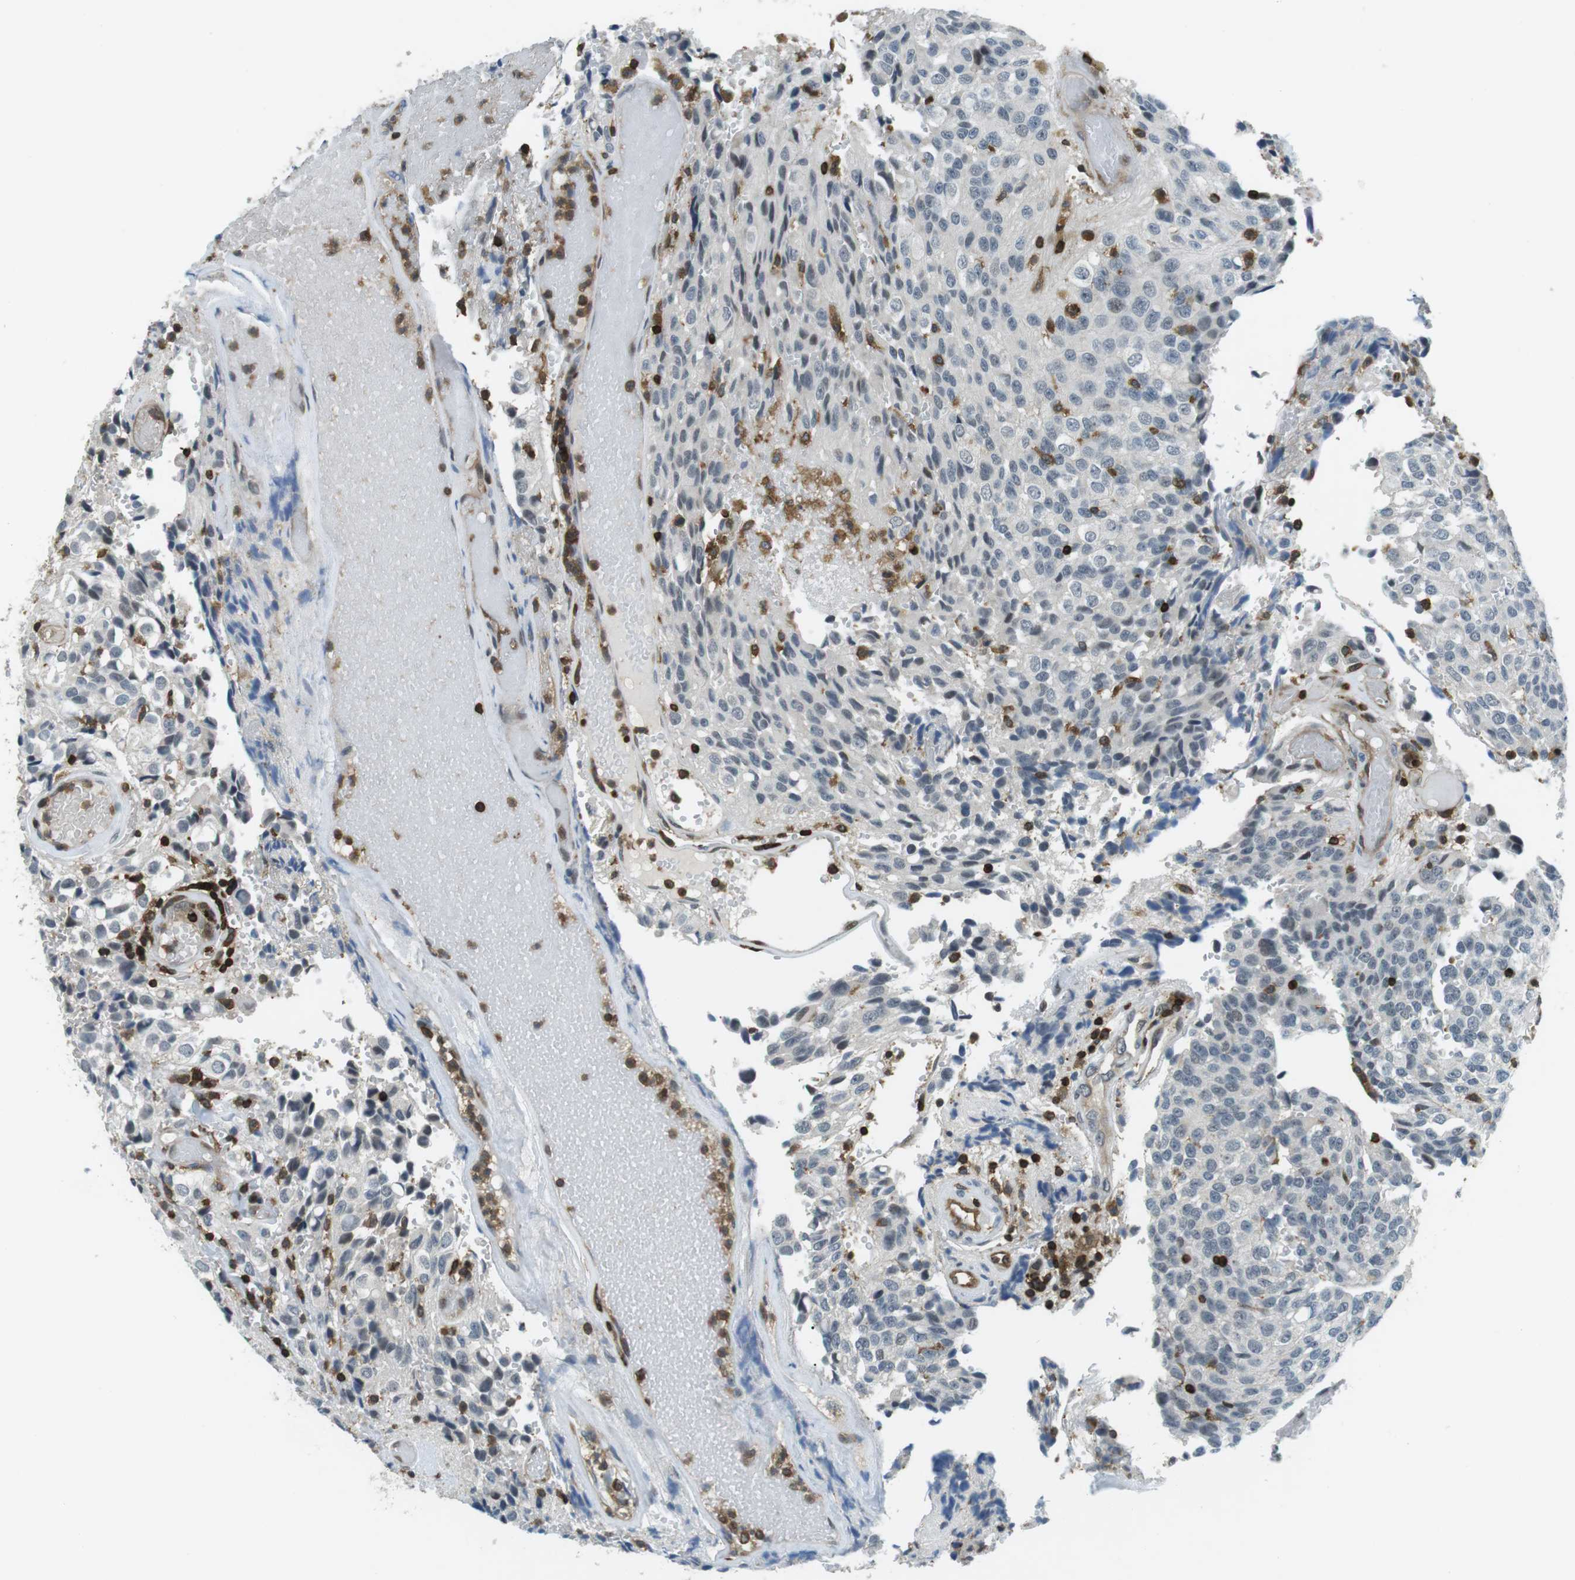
{"staining": {"intensity": "negative", "quantity": "none", "location": "none"}, "tissue": "glioma", "cell_type": "Tumor cells", "image_type": "cancer", "snomed": [{"axis": "morphology", "description": "Glioma, malignant, High grade"}, {"axis": "topography", "description": "Brain"}], "caption": "The immunohistochemistry micrograph has no significant expression in tumor cells of malignant glioma (high-grade) tissue.", "gene": "STK10", "patient": {"sex": "male", "age": 32}}